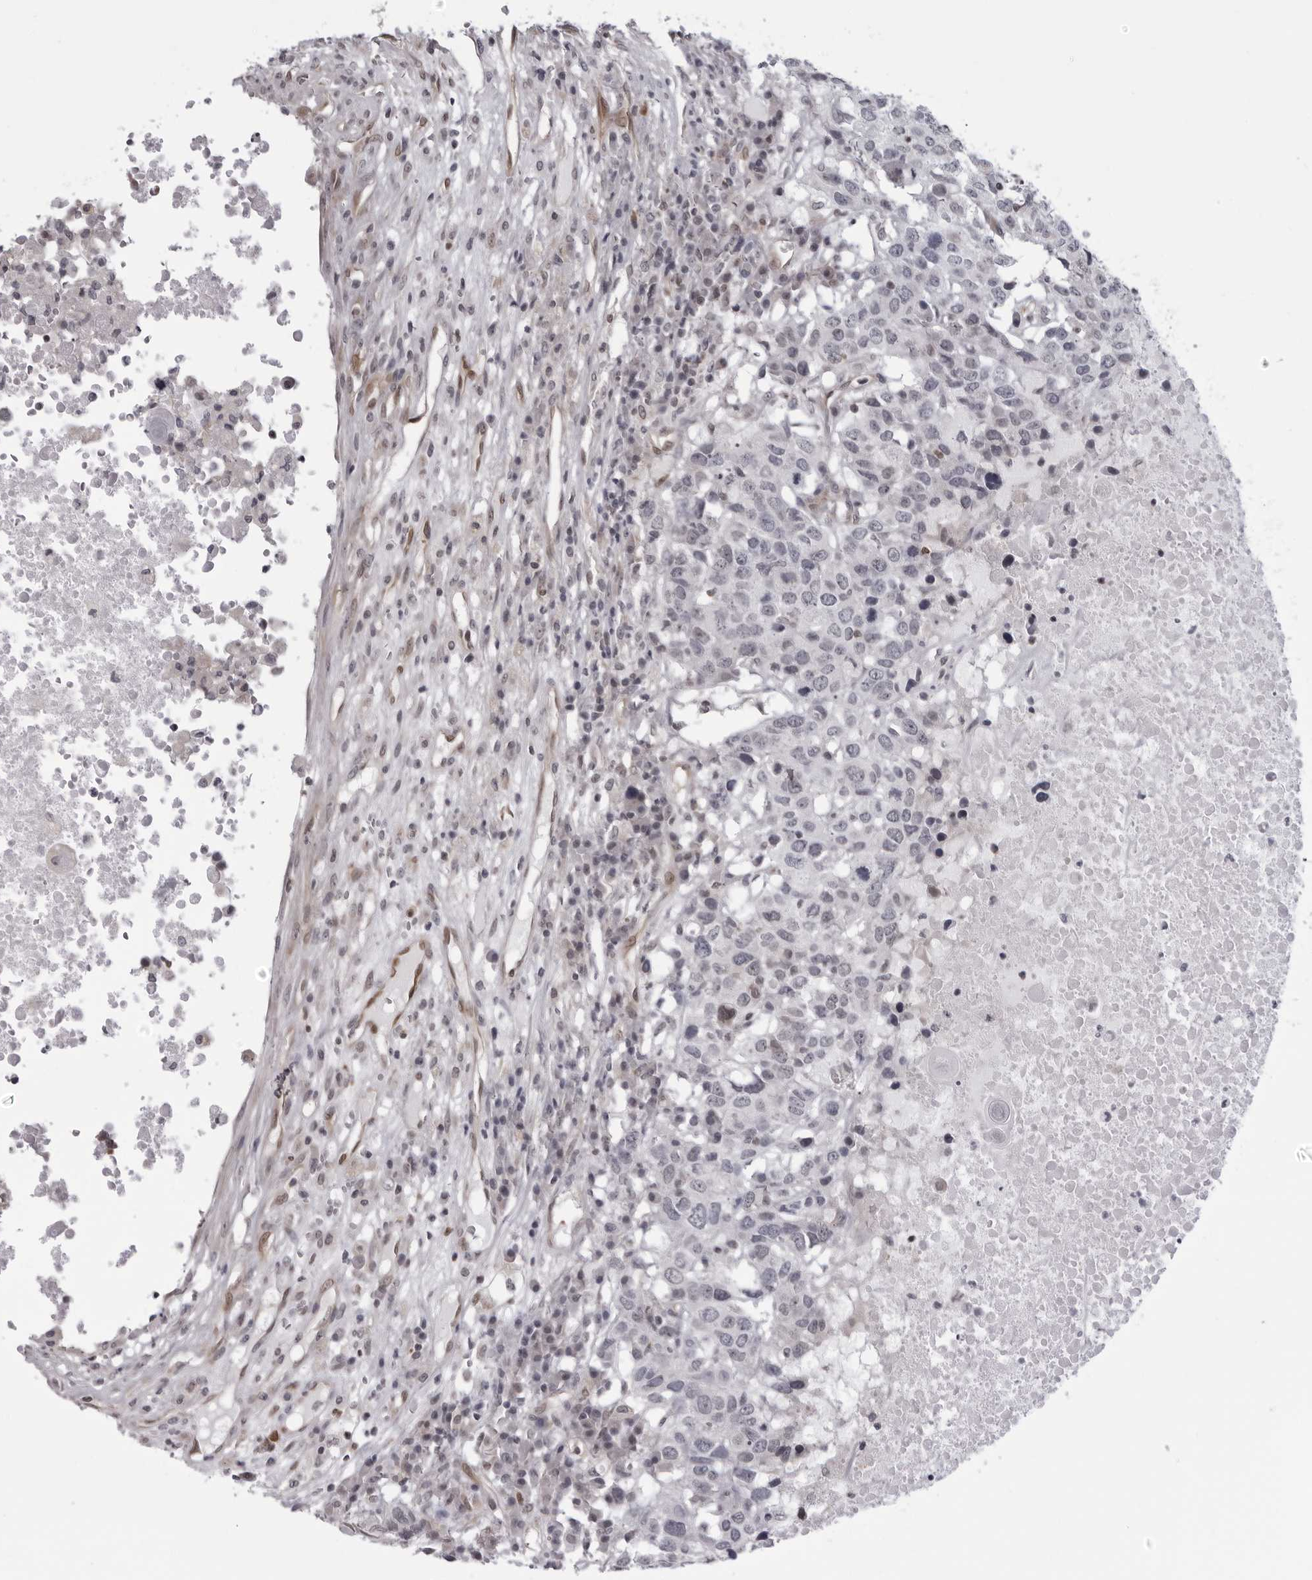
{"staining": {"intensity": "negative", "quantity": "none", "location": "none"}, "tissue": "head and neck cancer", "cell_type": "Tumor cells", "image_type": "cancer", "snomed": [{"axis": "morphology", "description": "Squamous cell carcinoma, NOS"}, {"axis": "topography", "description": "Head-Neck"}], "caption": "The immunohistochemistry micrograph has no significant staining in tumor cells of head and neck squamous cell carcinoma tissue. The staining was performed using DAB (3,3'-diaminobenzidine) to visualize the protein expression in brown, while the nuclei were stained in blue with hematoxylin (Magnification: 20x).", "gene": "MAPK12", "patient": {"sex": "male", "age": 66}}